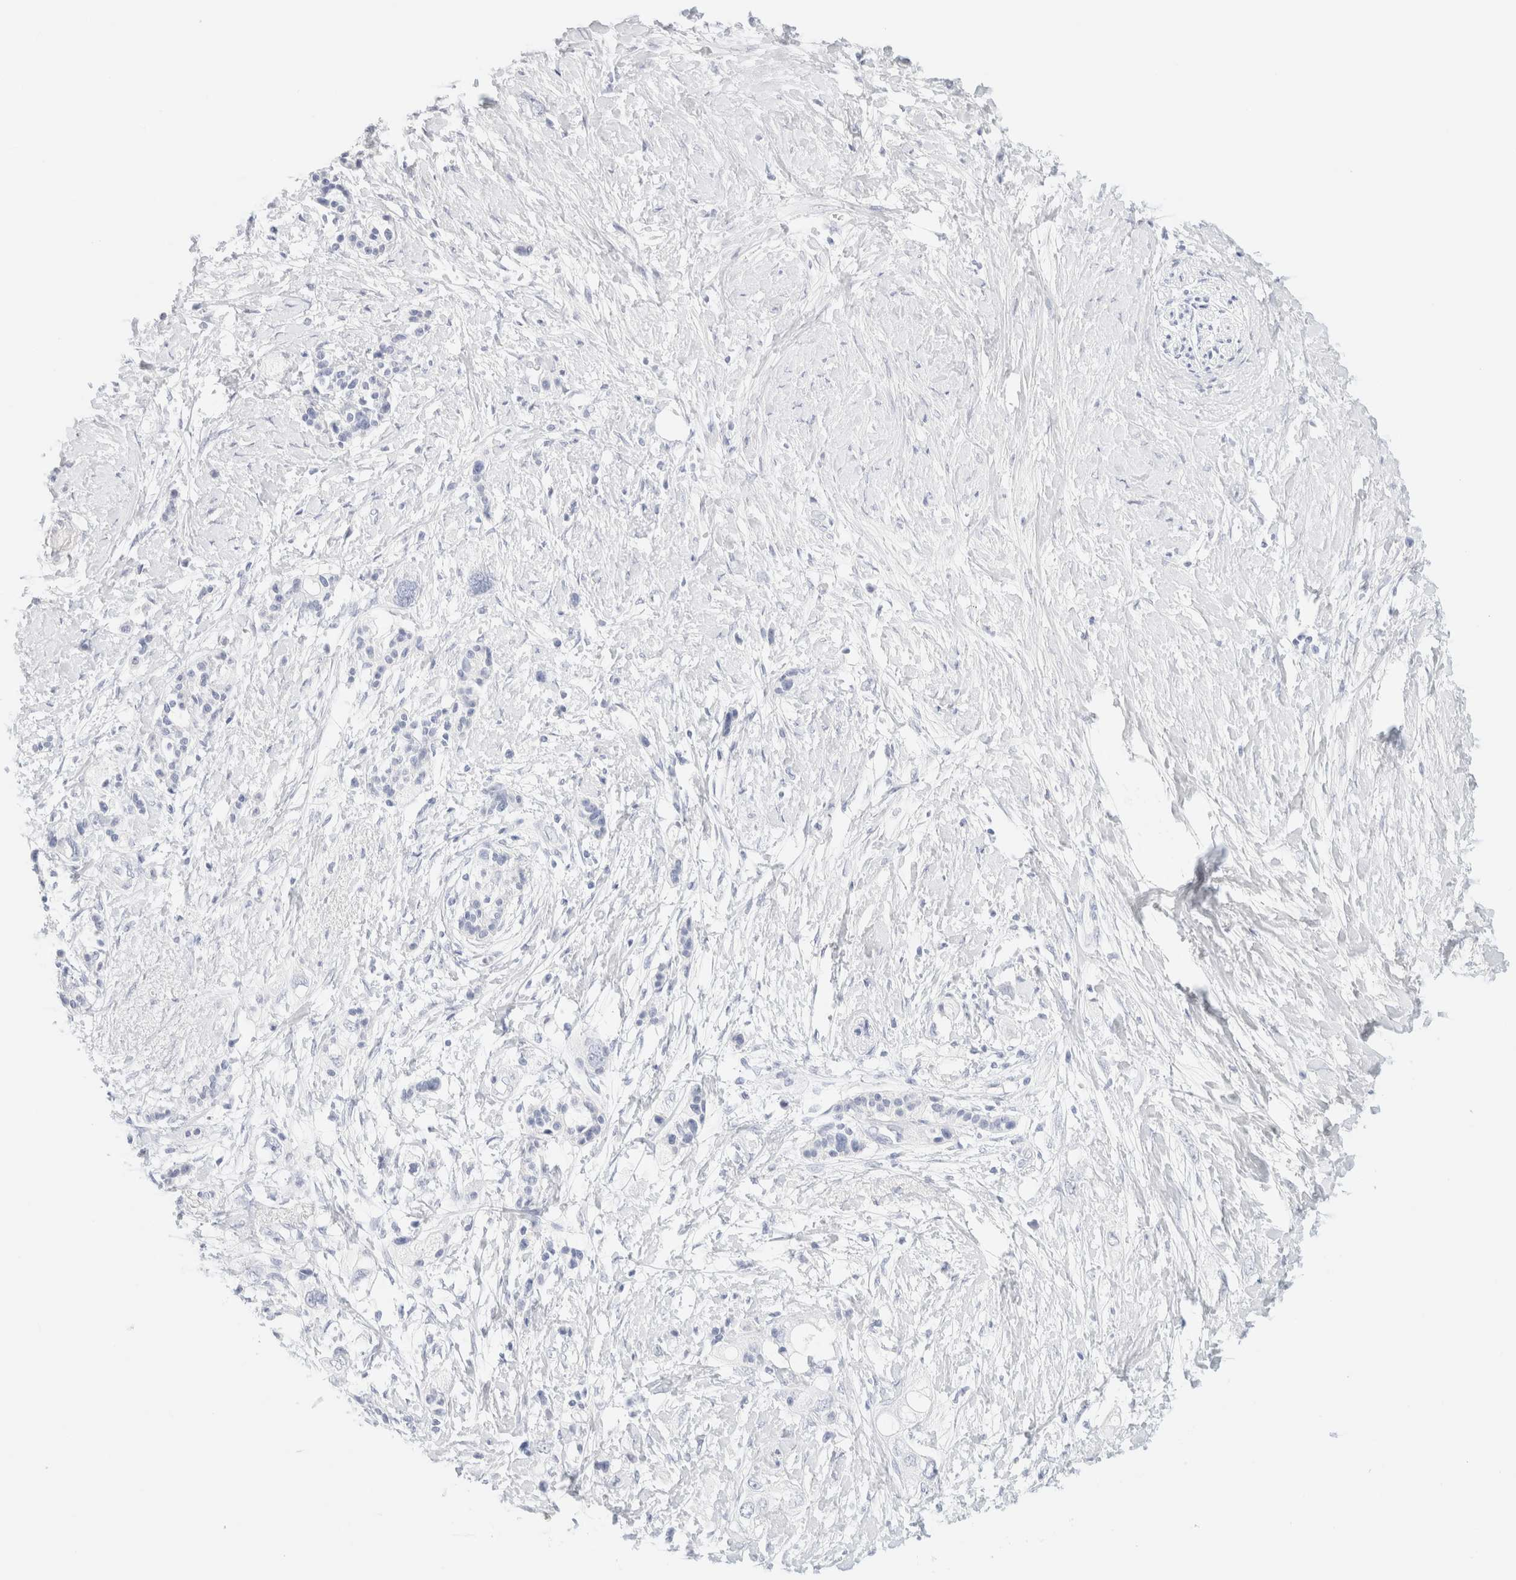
{"staining": {"intensity": "negative", "quantity": "none", "location": "none"}, "tissue": "pancreatic cancer", "cell_type": "Tumor cells", "image_type": "cancer", "snomed": [{"axis": "morphology", "description": "Adenocarcinoma, NOS"}, {"axis": "topography", "description": "Pancreas"}], "caption": "DAB immunohistochemical staining of human pancreatic cancer (adenocarcinoma) displays no significant expression in tumor cells. Brightfield microscopy of IHC stained with DAB (3,3'-diaminobenzidine) (brown) and hematoxylin (blue), captured at high magnification.", "gene": "DPYS", "patient": {"sex": "female", "age": 56}}